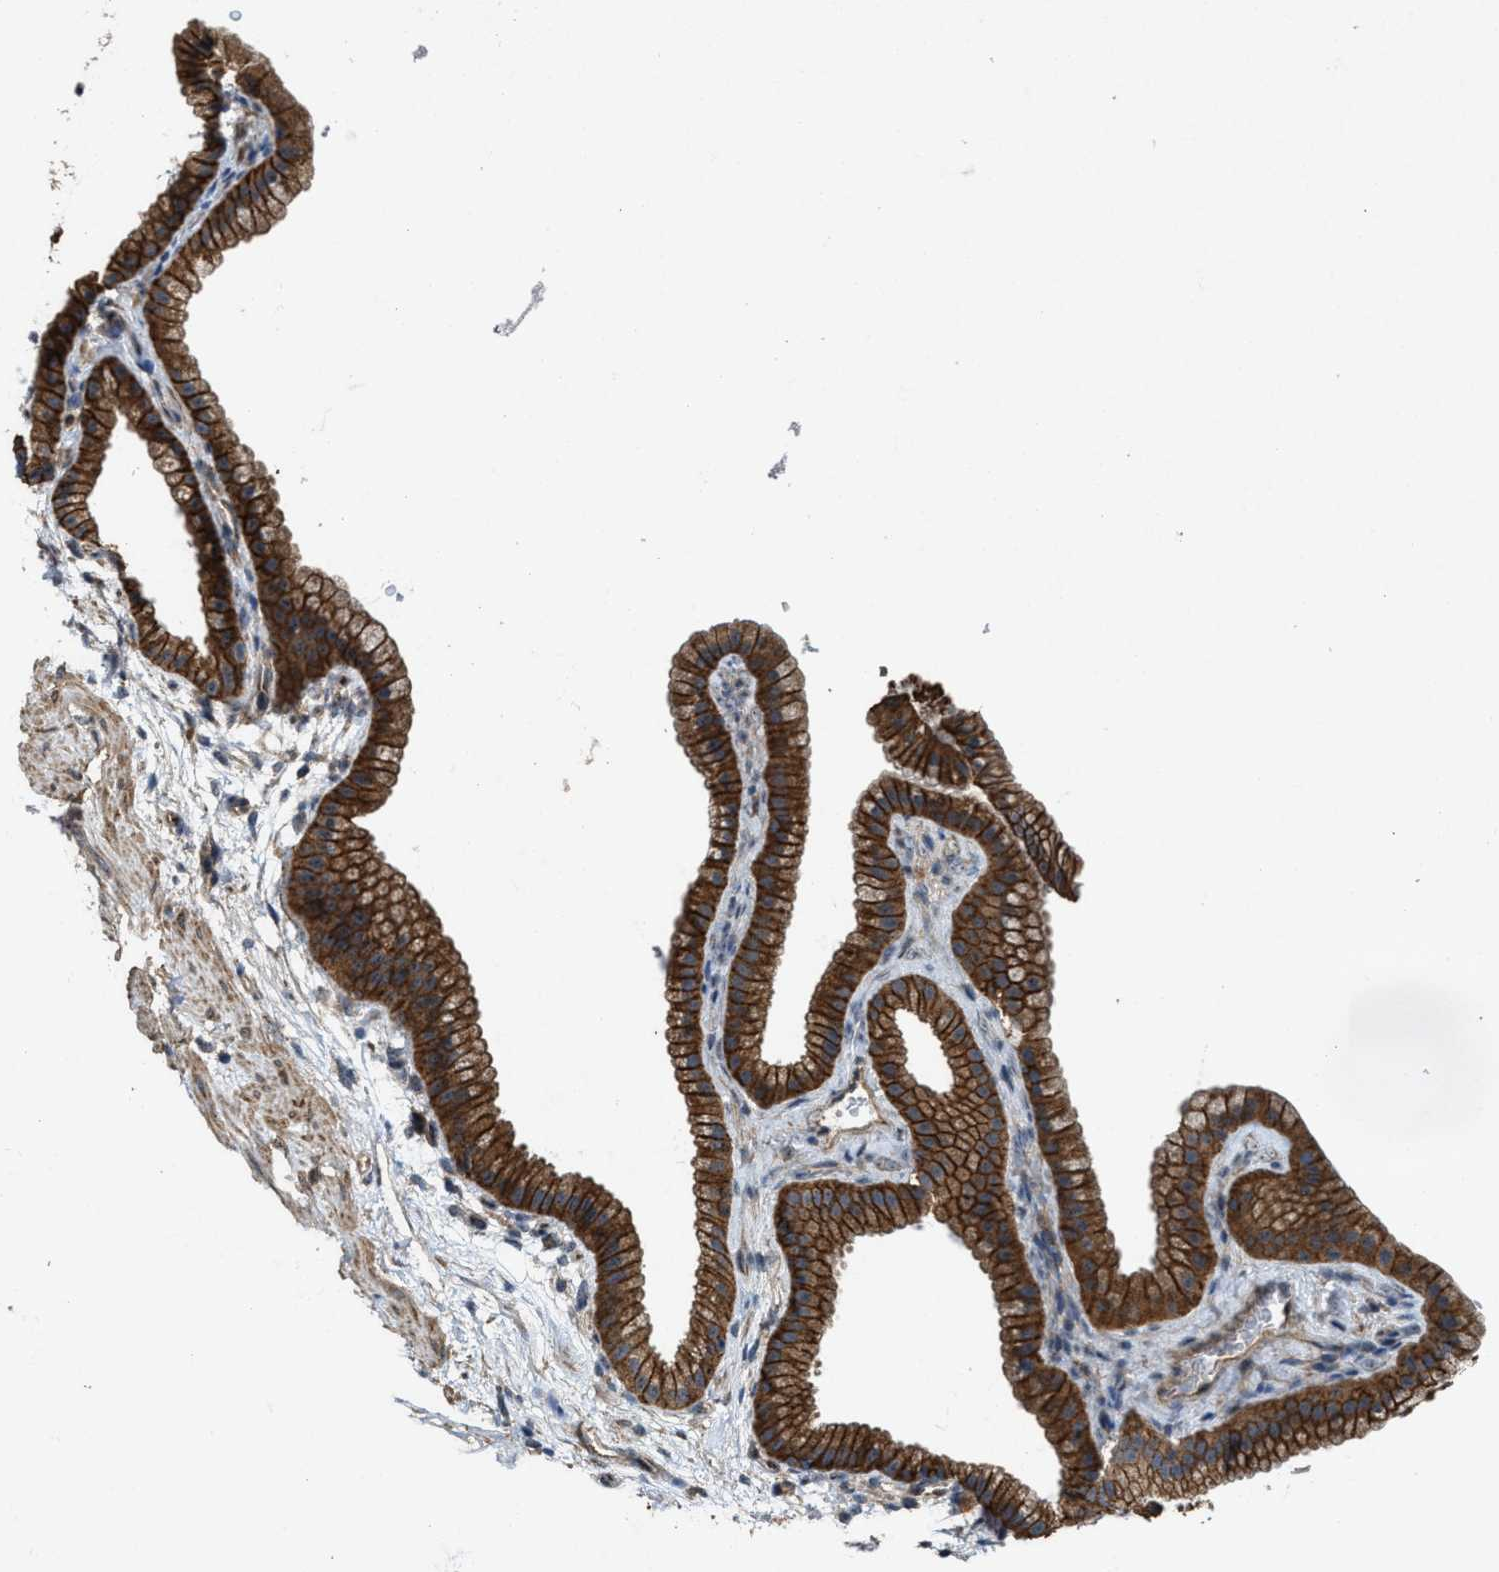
{"staining": {"intensity": "strong", "quantity": ">75%", "location": "cytoplasmic/membranous"}, "tissue": "gallbladder", "cell_type": "Glandular cells", "image_type": "normal", "snomed": [{"axis": "morphology", "description": "Normal tissue, NOS"}, {"axis": "topography", "description": "Gallbladder"}], "caption": "Gallbladder stained with a brown dye shows strong cytoplasmic/membranous positive expression in about >75% of glandular cells.", "gene": "PDP2", "patient": {"sex": "female", "age": 64}}